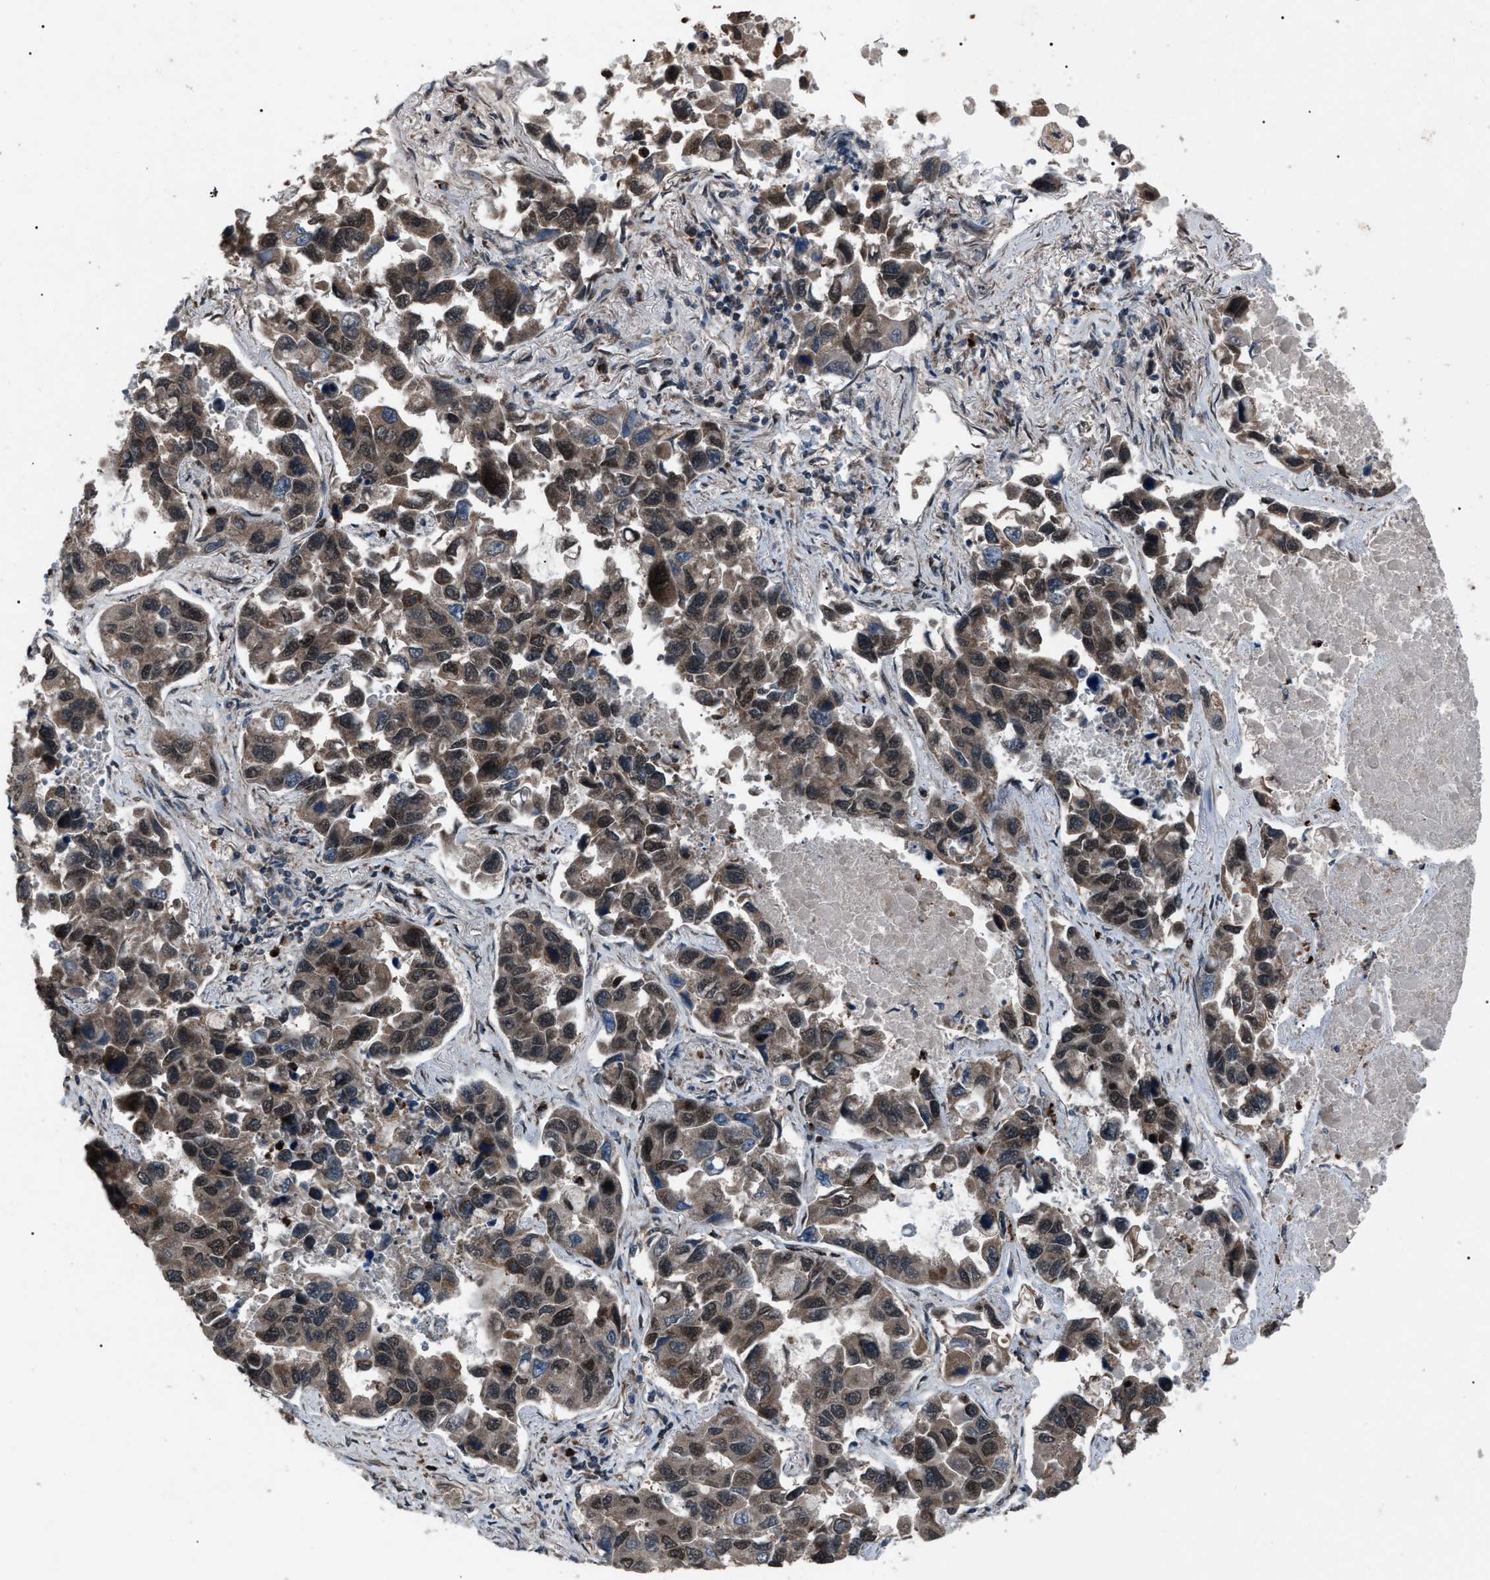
{"staining": {"intensity": "moderate", "quantity": ">75%", "location": "cytoplasmic/membranous"}, "tissue": "lung cancer", "cell_type": "Tumor cells", "image_type": "cancer", "snomed": [{"axis": "morphology", "description": "Adenocarcinoma, NOS"}, {"axis": "topography", "description": "Lung"}], "caption": "A medium amount of moderate cytoplasmic/membranous staining is seen in approximately >75% of tumor cells in lung cancer (adenocarcinoma) tissue.", "gene": "ZFAND2A", "patient": {"sex": "male", "age": 64}}